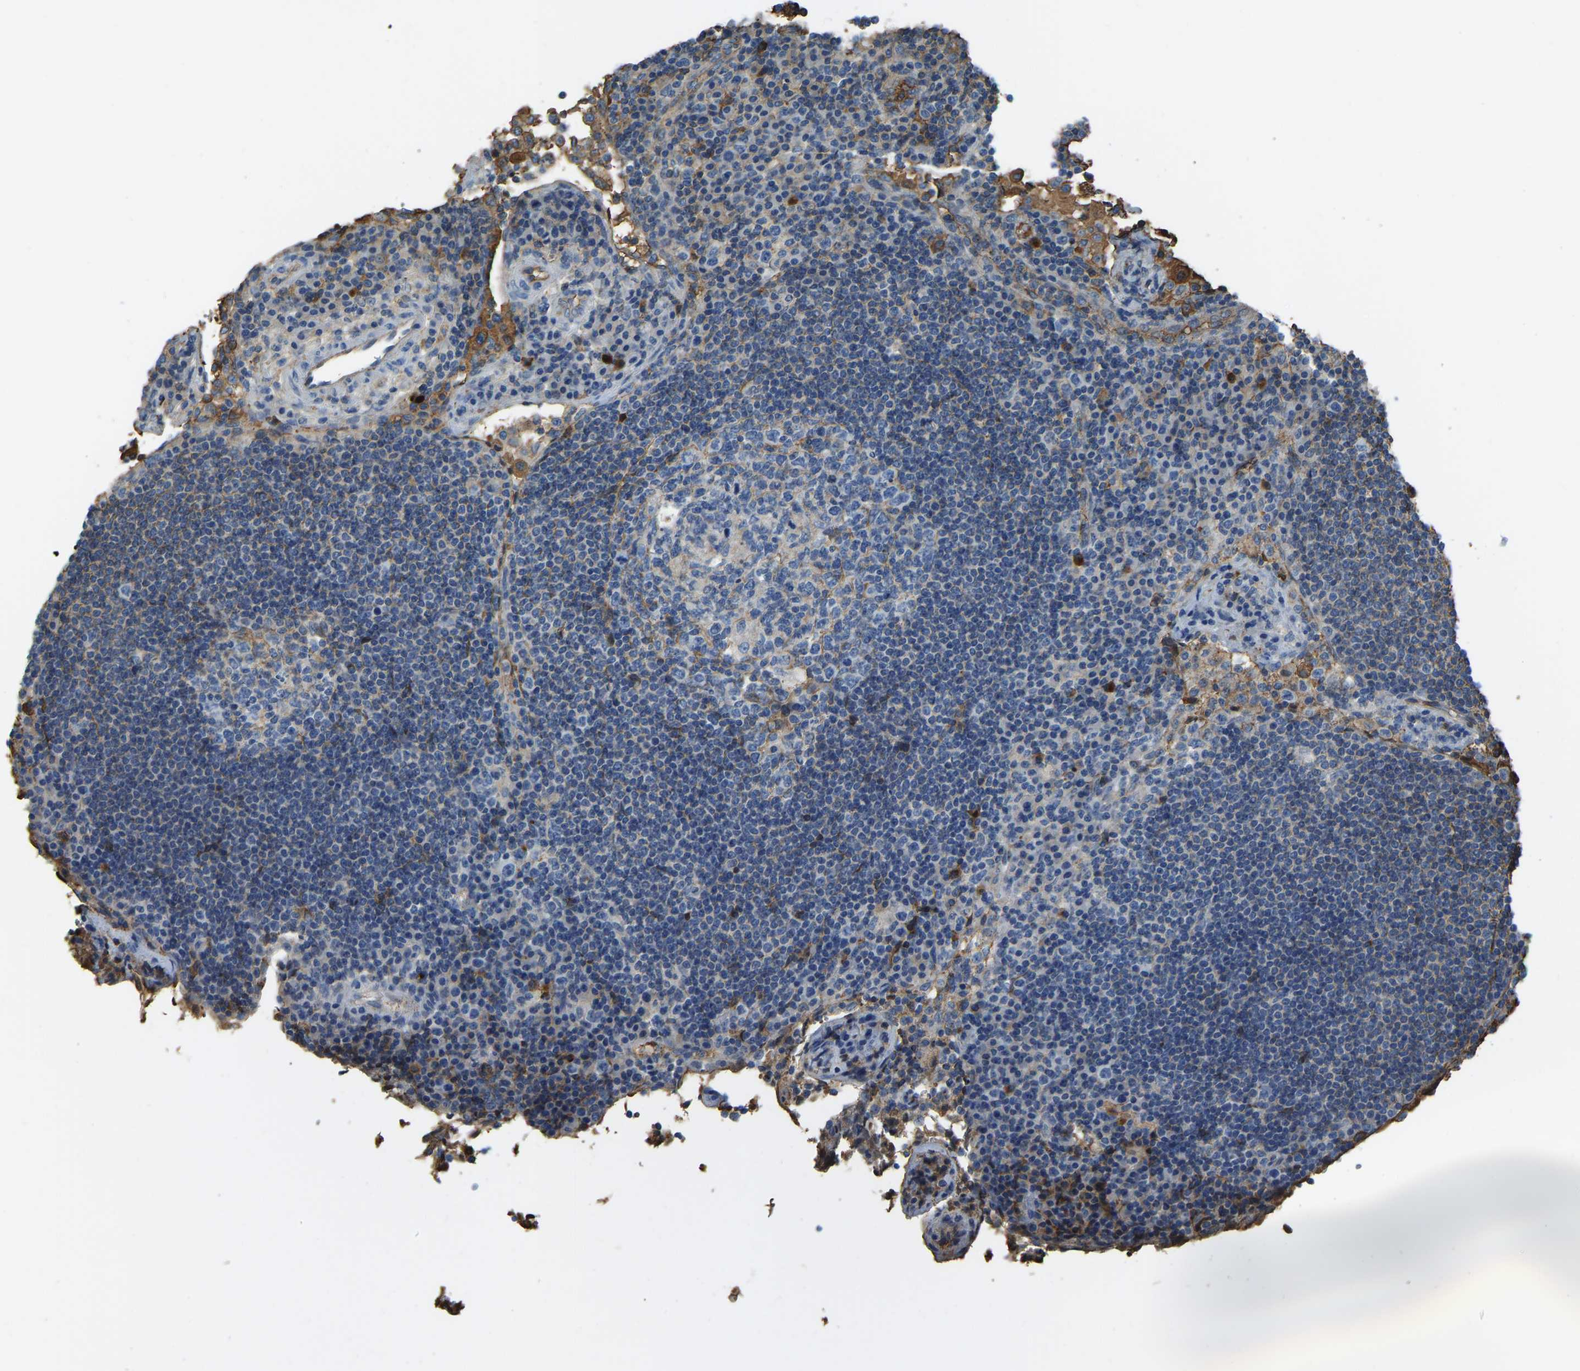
{"staining": {"intensity": "negative", "quantity": "none", "location": "none"}, "tissue": "lymph node", "cell_type": "Germinal center cells", "image_type": "normal", "snomed": [{"axis": "morphology", "description": "Normal tissue, NOS"}, {"axis": "topography", "description": "Lymph node"}], "caption": "Immunohistochemistry of normal human lymph node exhibits no positivity in germinal center cells.", "gene": "THBS4", "patient": {"sex": "female", "age": 53}}